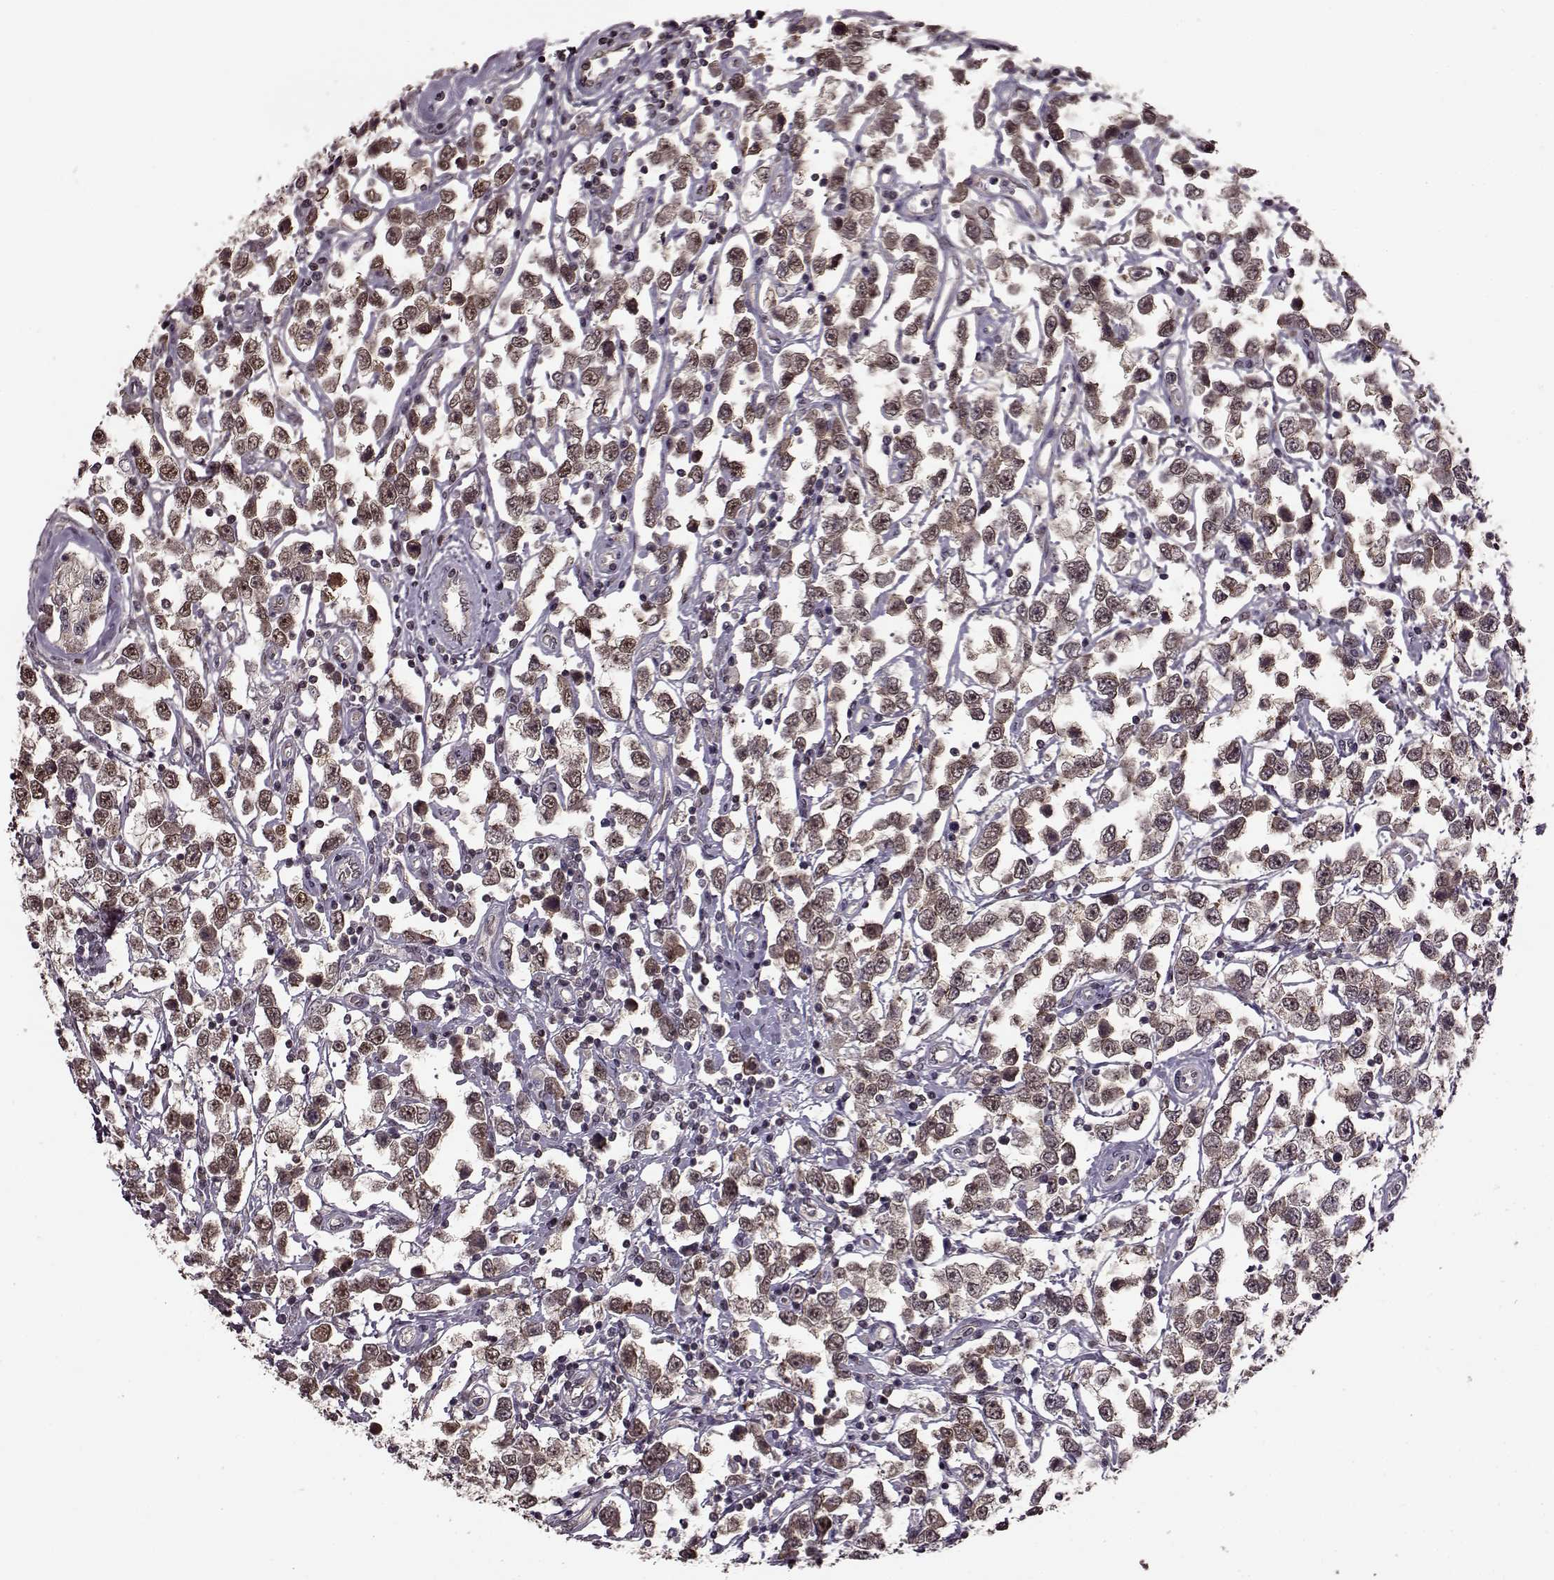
{"staining": {"intensity": "weak", "quantity": ">75%", "location": "cytoplasmic/membranous,nuclear"}, "tissue": "testis cancer", "cell_type": "Tumor cells", "image_type": "cancer", "snomed": [{"axis": "morphology", "description": "Seminoma, NOS"}, {"axis": "topography", "description": "Testis"}], "caption": "Human seminoma (testis) stained with a protein marker displays weak staining in tumor cells.", "gene": "FTO", "patient": {"sex": "male", "age": 34}}